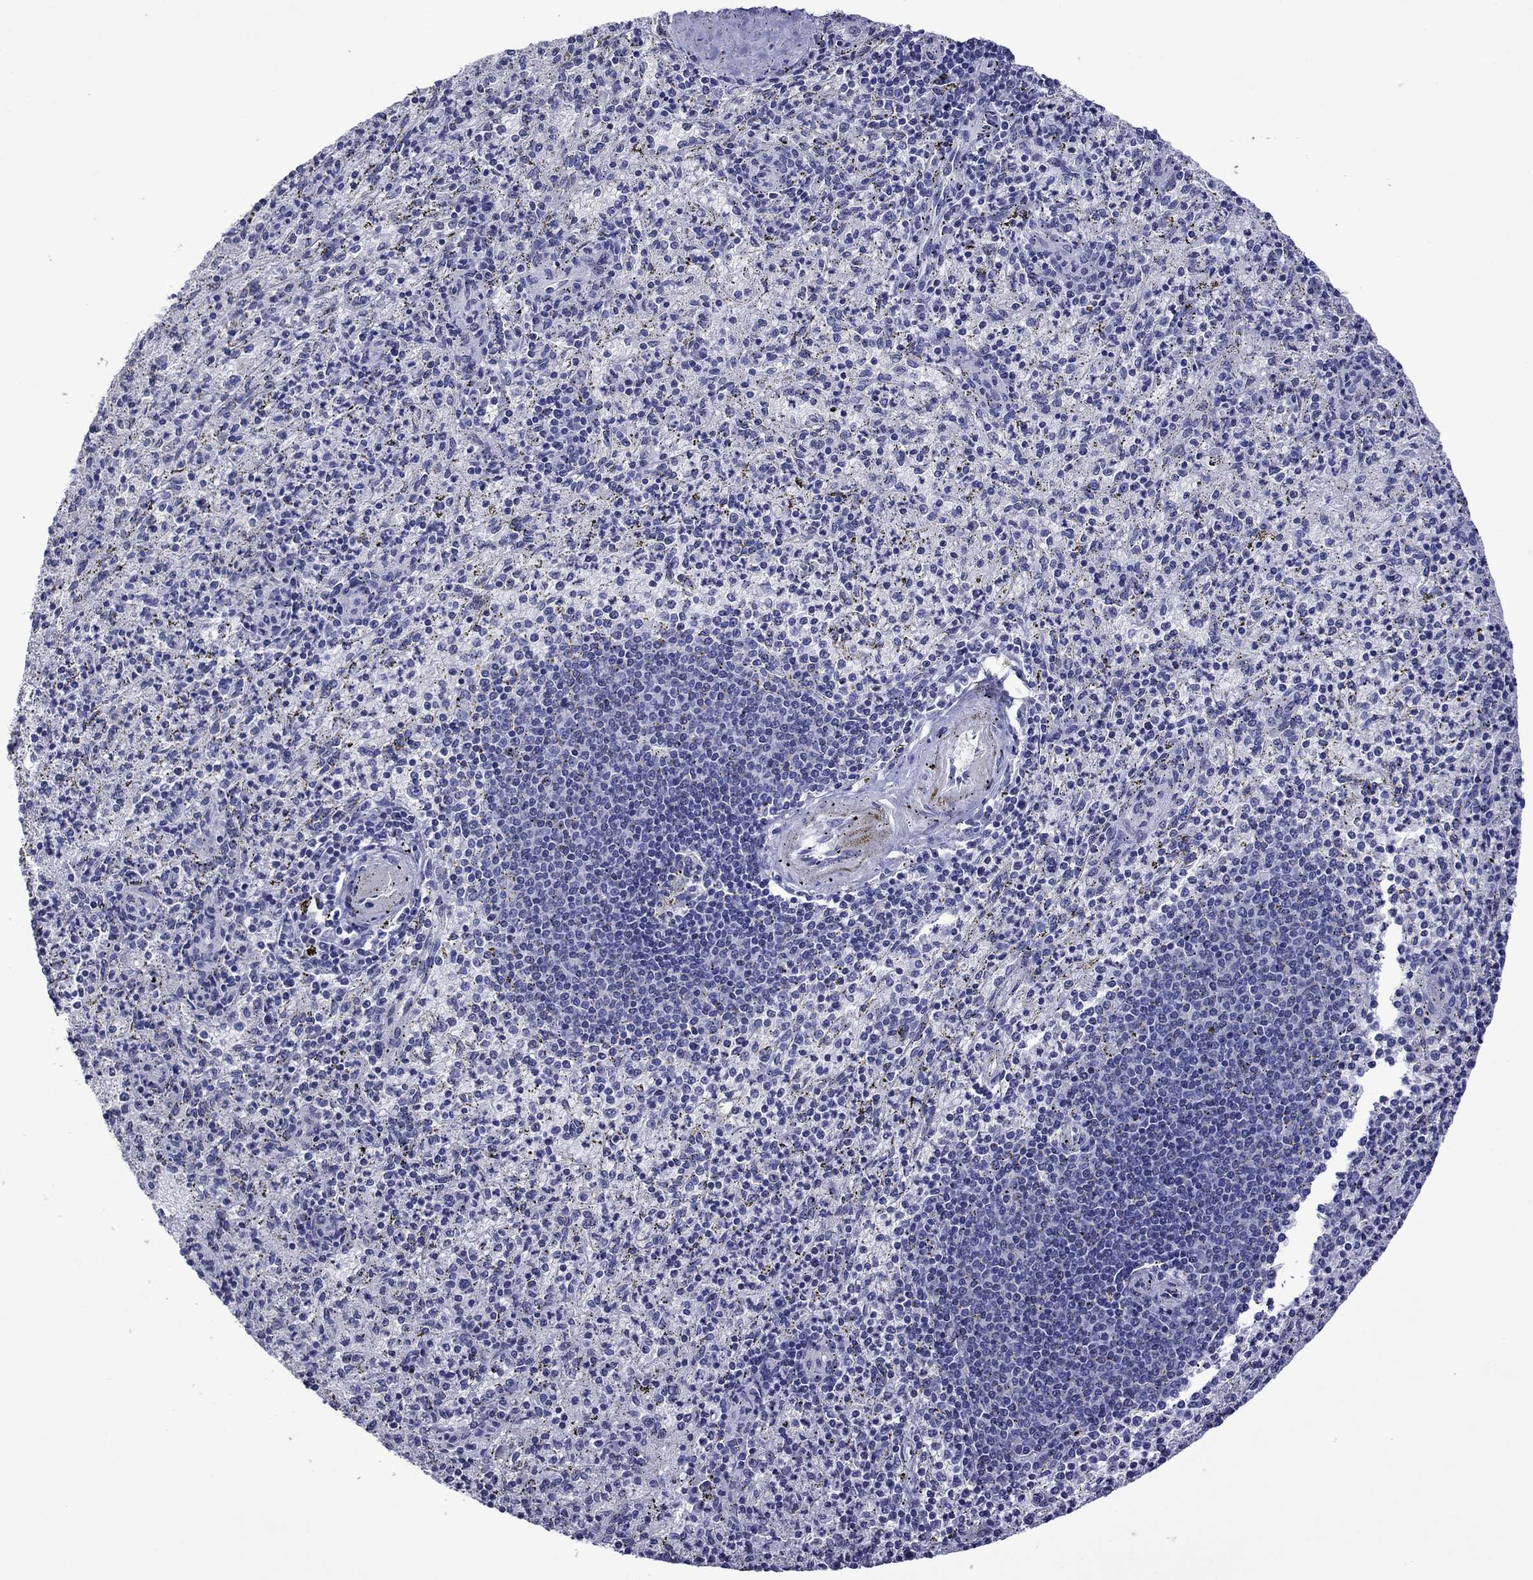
{"staining": {"intensity": "negative", "quantity": "none", "location": "none"}, "tissue": "spleen", "cell_type": "Cells in red pulp", "image_type": "normal", "snomed": [{"axis": "morphology", "description": "Normal tissue, NOS"}, {"axis": "topography", "description": "Spleen"}], "caption": "The image demonstrates no staining of cells in red pulp in unremarkable spleen. (IHC, brightfield microscopy, high magnification).", "gene": "PIWIL1", "patient": {"sex": "male", "age": 60}}